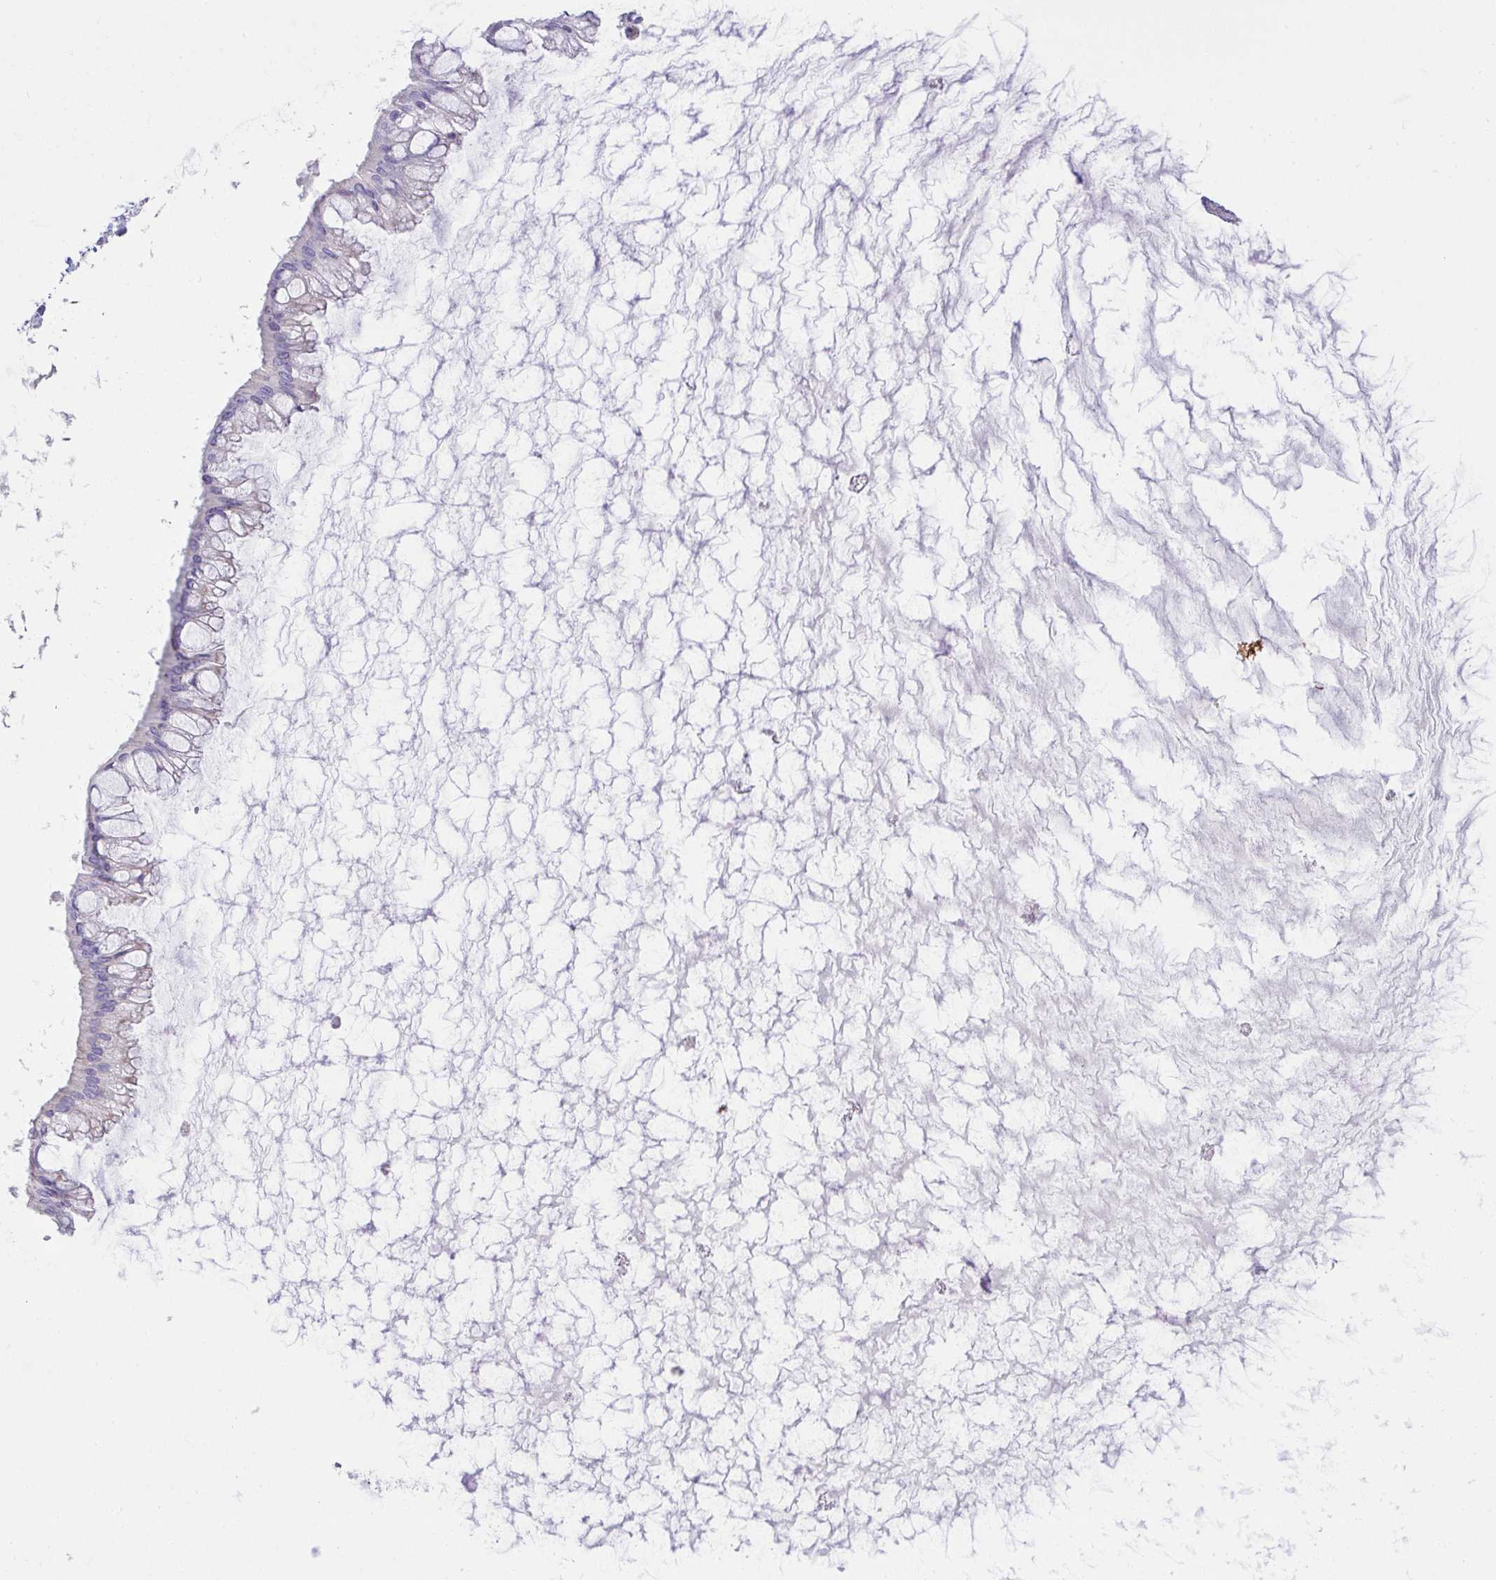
{"staining": {"intensity": "negative", "quantity": "none", "location": "none"}, "tissue": "ovarian cancer", "cell_type": "Tumor cells", "image_type": "cancer", "snomed": [{"axis": "morphology", "description": "Cystadenocarcinoma, mucinous, NOS"}, {"axis": "topography", "description": "Ovary"}], "caption": "Immunohistochemistry (IHC) of human ovarian mucinous cystadenocarcinoma shows no staining in tumor cells.", "gene": "PLA2G12B", "patient": {"sex": "female", "age": 73}}